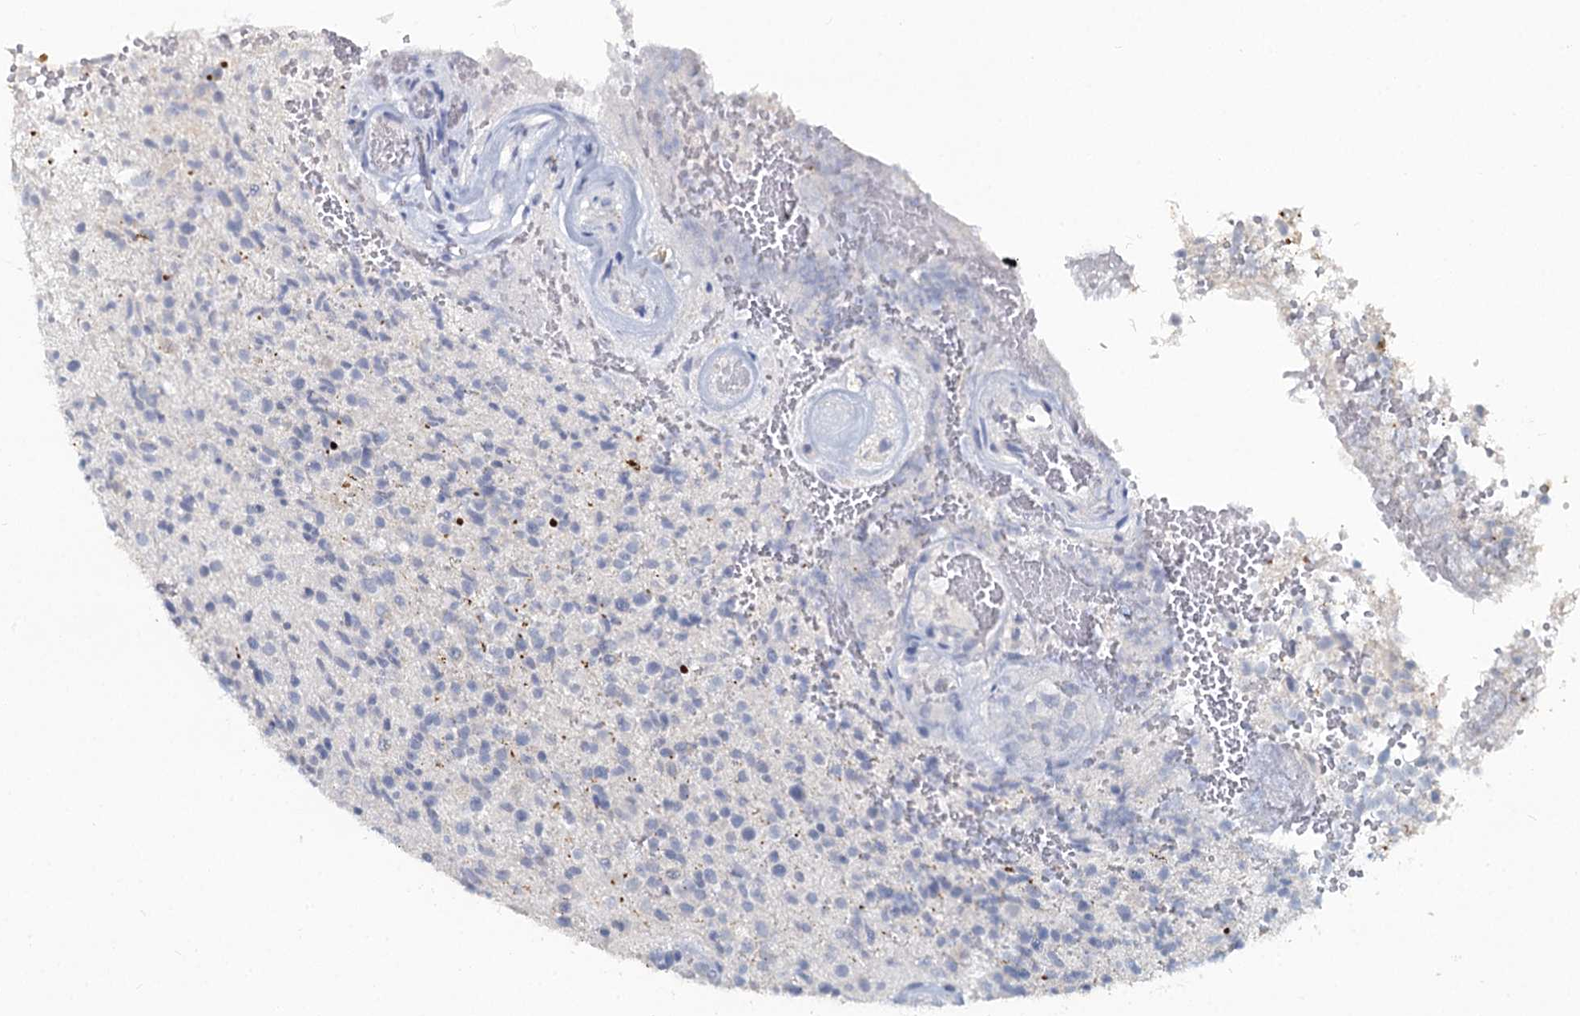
{"staining": {"intensity": "negative", "quantity": "none", "location": "none"}, "tissue": "glioma", "cell_type": "Tumor cells", "image_type": "cancer", "snomed": [{"axis": "morphology", "description": "Glioma, malignant, High grade"}, {"axis": "topography", "description": "Brain"}], "caption": "Glioma was stained to show a protein in brown. There is no significant positivity in tumor cells. (Brightfield microscopy of DAB immunohistochemistry at high magnification).", "gene": "CHGA", "patient": {"sex": "male", "age": 56}}